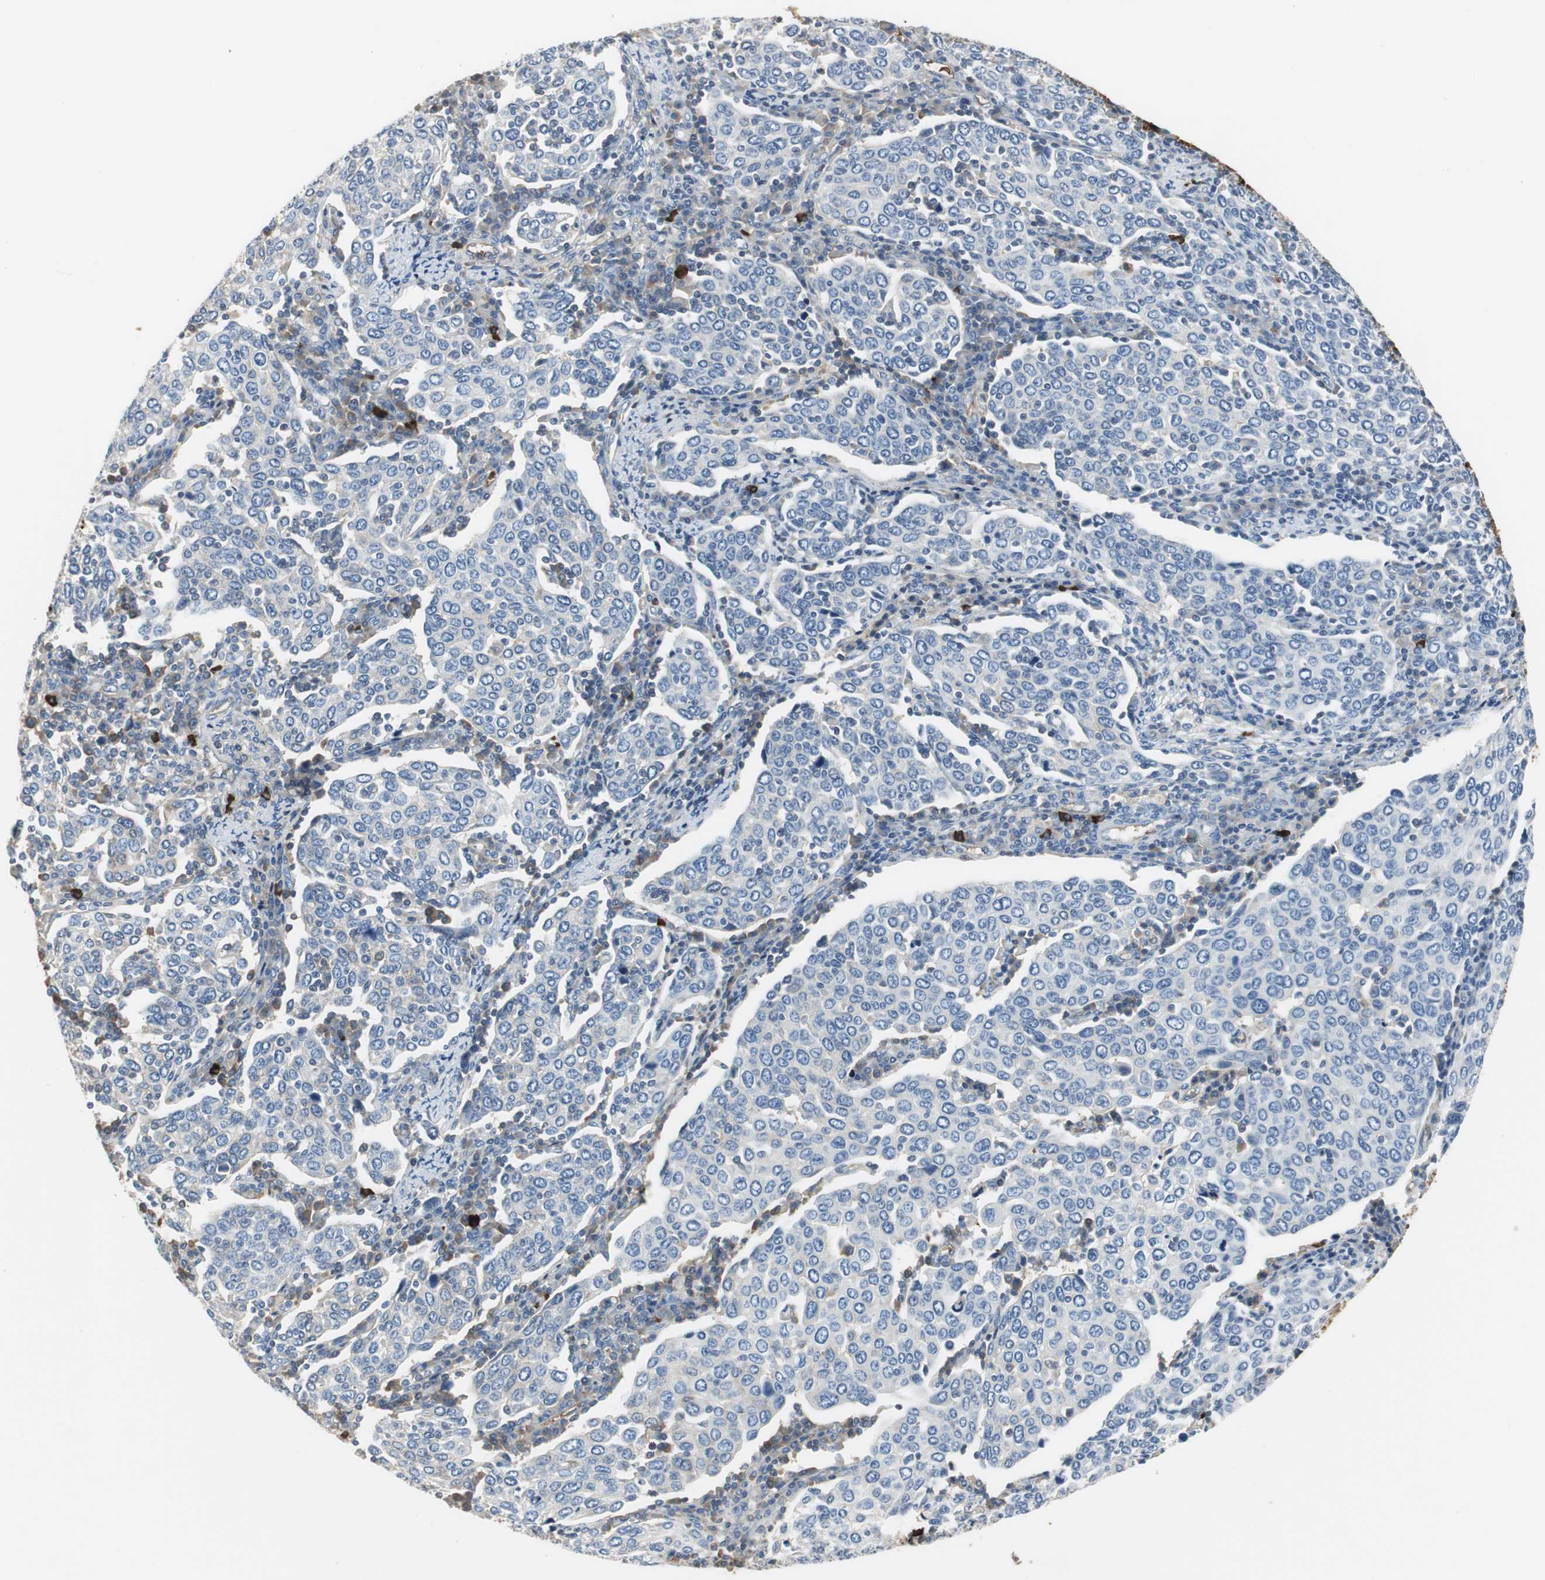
{"staining": {"intensity": "negative", "quantity": "none", "location": "none"}, "tissue": "cervical cancer", "cell_type": "Tumor cells", "image_type": "cancer", "snomed": [{"axis": "morphology", "description": "Squamous cell carcinoma, NOS"}, {"axis": "topography", "description": "Cervix"}], "caption": "An immunohistochemistry (IHC) micrograph of squamous cell carcinoma (cervical) is shown. There is no staining in tumor cells of squamous cell carcinoma (cervical).", "gene": "IGHA1", "patient": {"sex": "female", "age": 40}}